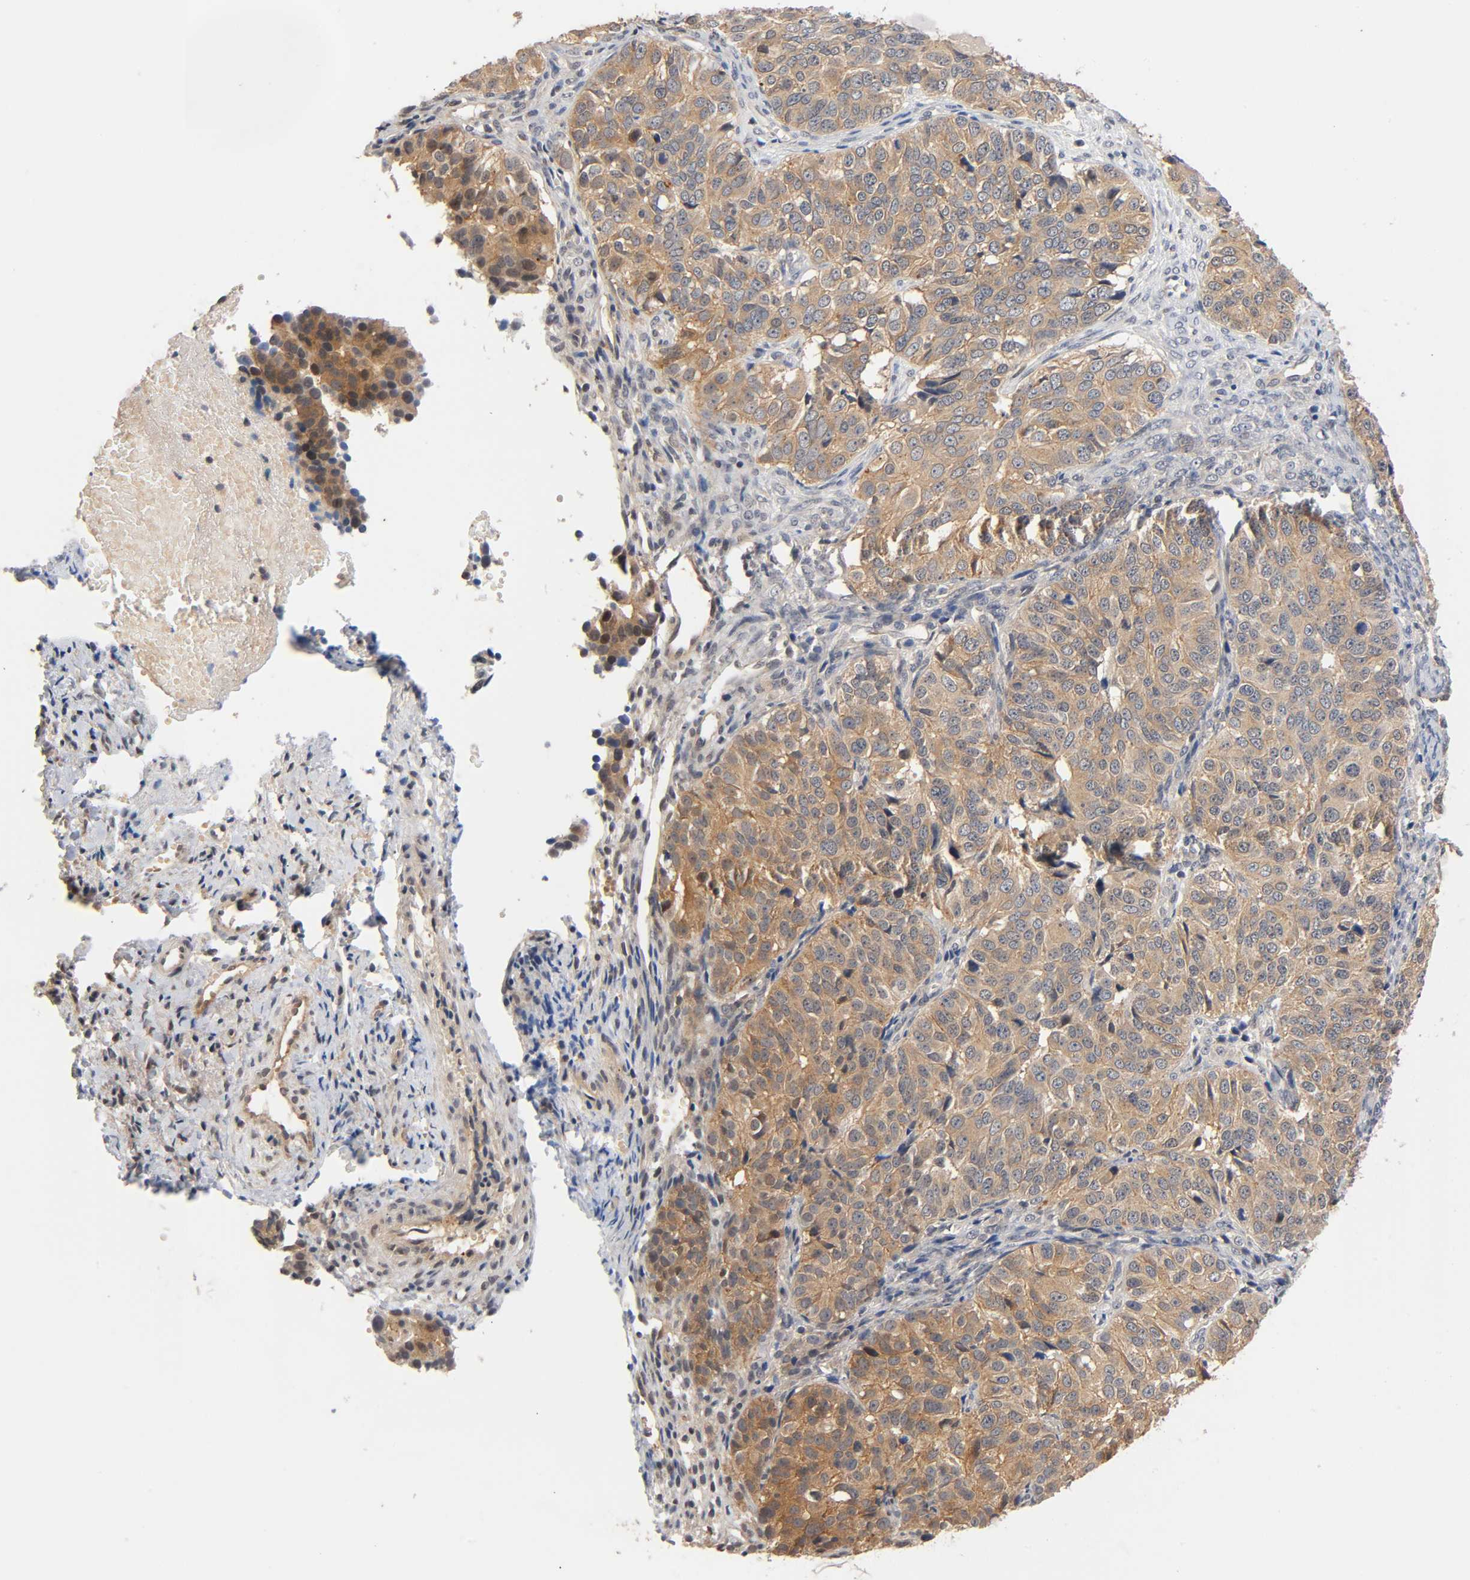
{"staining": {"intensity": "moderate", "quantity": ">75%", "location": "cytoplasmic/membranous"}, "tissue": "ovarian cancer", "cell_type": "Tumor cells", "image_type": "cancer", "snomed": [{"axis": "morphology", "description": "Carcinoma, endometroid"}, {"axis": "topography", "description": "Ovary"}], "caption": "Protein analysis of endometroid carcinoma (ovarian) tissue reveals moderate cytoplasmic/membranous positivity in about >75% of tumor cells. The staining is performed using DAB (3,3'-diaminobenzidine) brown chromogen to label protein expression. The nuclei are counter-stained blue using hematoxylin.", "gene": "PRKAB1", "patient": {"sex": "female", "age": 51}}